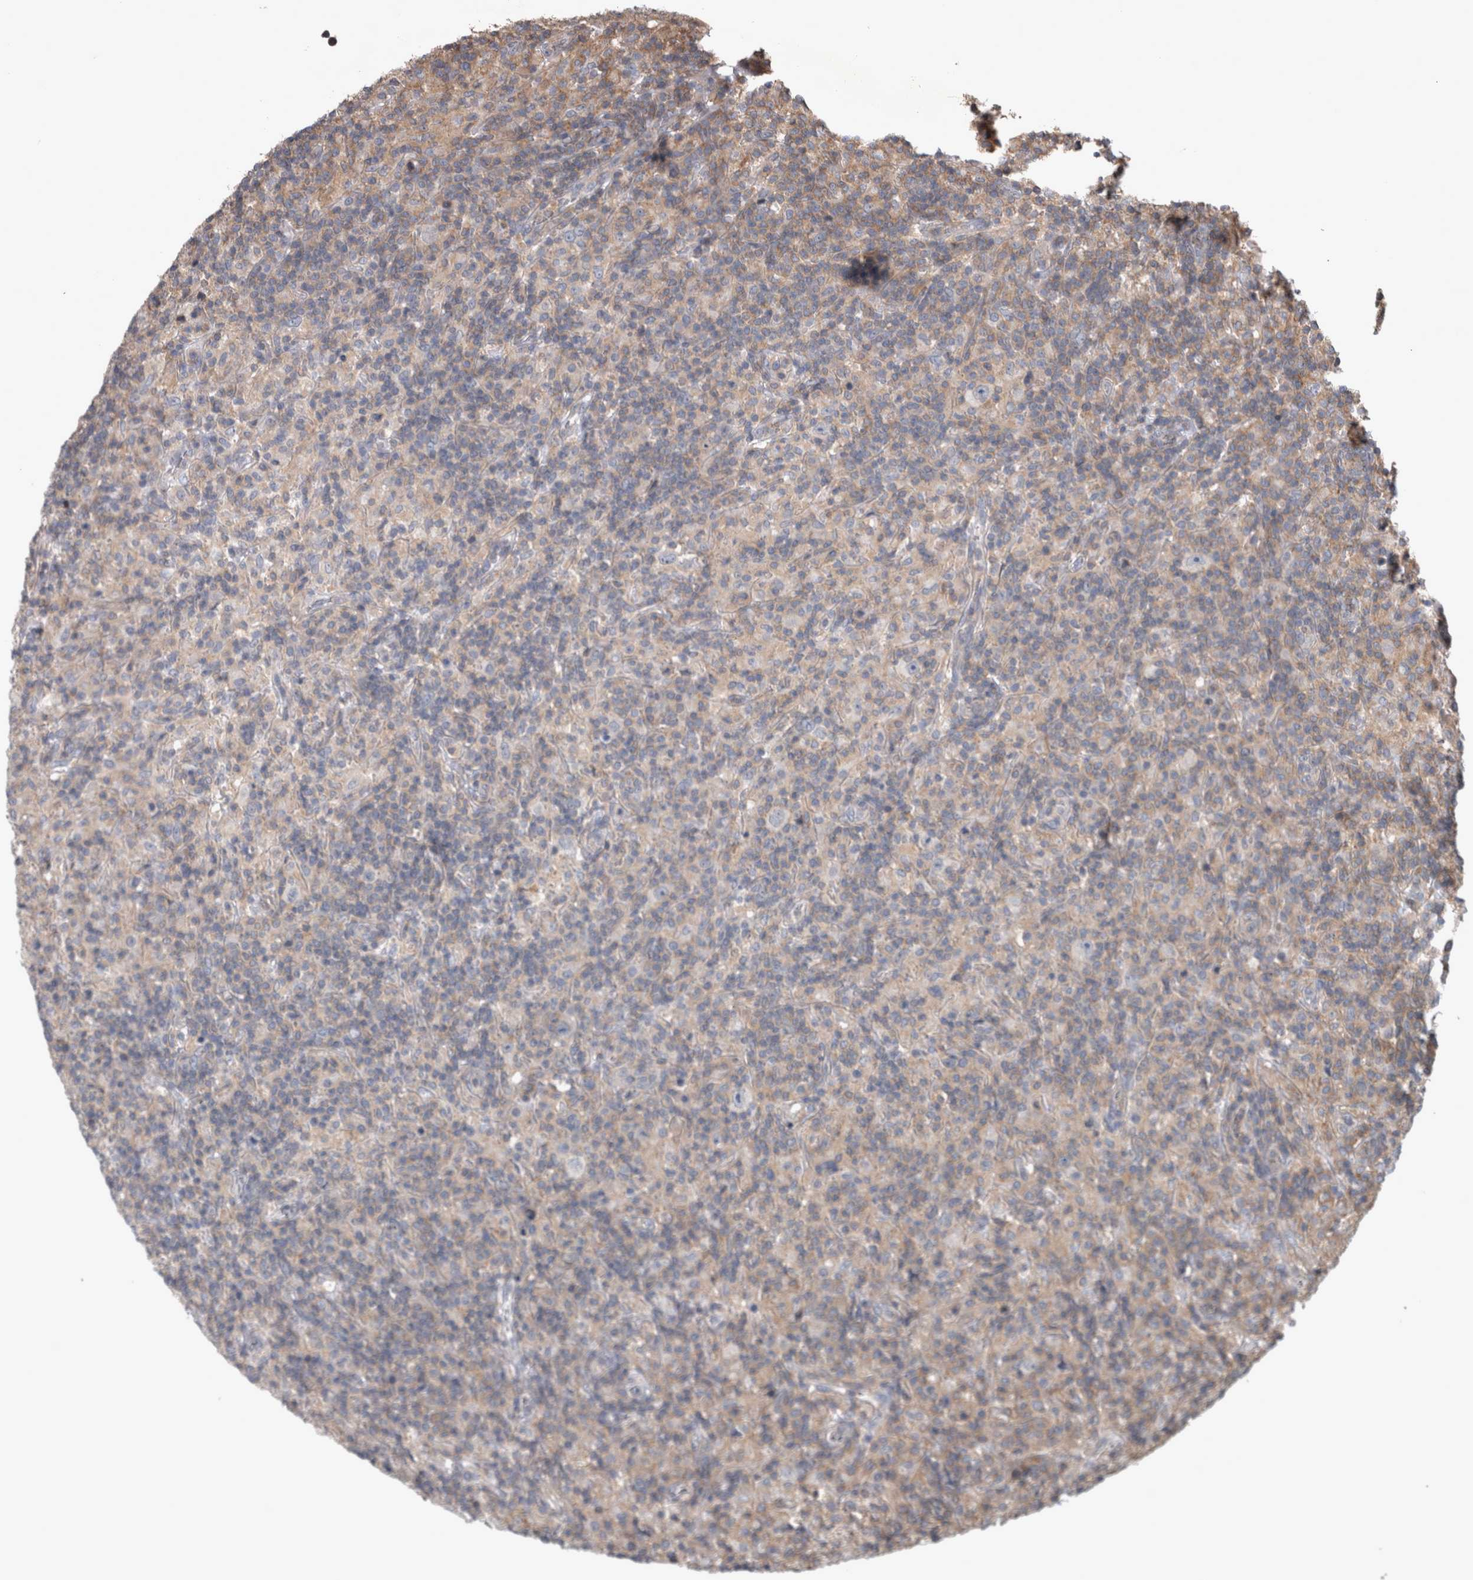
{"staining": {"intensity": "negative", "quantity": "none", "location": "none"}, "tissue": "lymphoma", "cell_type": "Tumor cells", "image_type": "cancer", "snomed": [{"axis": "morphology", "description": "Hodgkin's disease, NOS"}, {"axis": "topography", "description": "Lymph node"}], "caption": "Immunohistochemistry of Hodgkin's disease shows no positivity in tumor cells.", "gene": "SPATA48", "patient": {"sex": "male", "age": 70}}